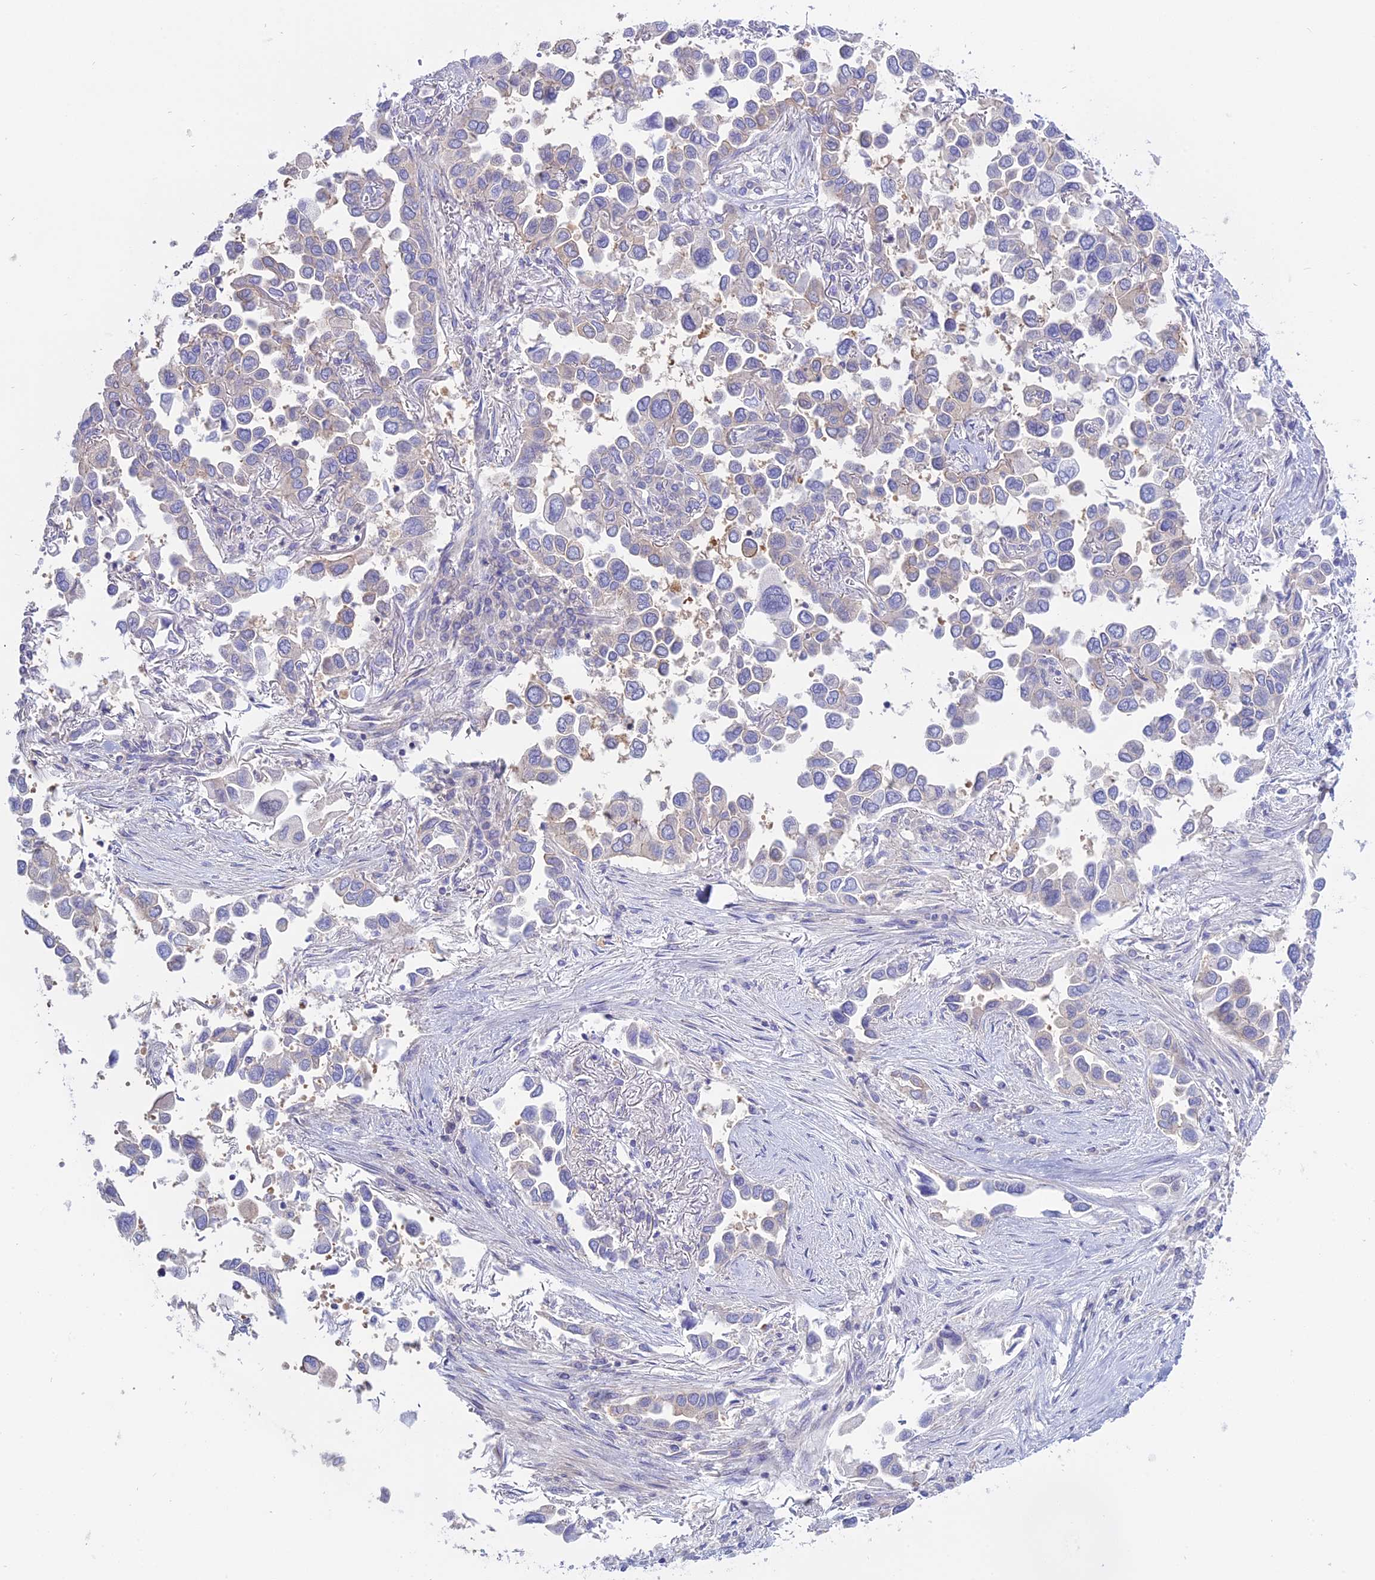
{"staining": {"intensity": "negative", "quantity": "none", "location": "none"}, "tissue": "lung cancer", "cell_type": "Tumor cells", "image_type": "cancer", "snomed": [{"axis": "morphology", "description": "Adenocarcinoma, NOS"}, {"axis": "topography", "description": "Lung"}], "caption": "Immunohistochemistry (IHC) micrograph of adenocarcinoma (lung) stained for a protein (brown), which demonstrates no staining in tumor cells.", "gene": "AHCYL1", "patient": {"sex": "female", "age": 76}}